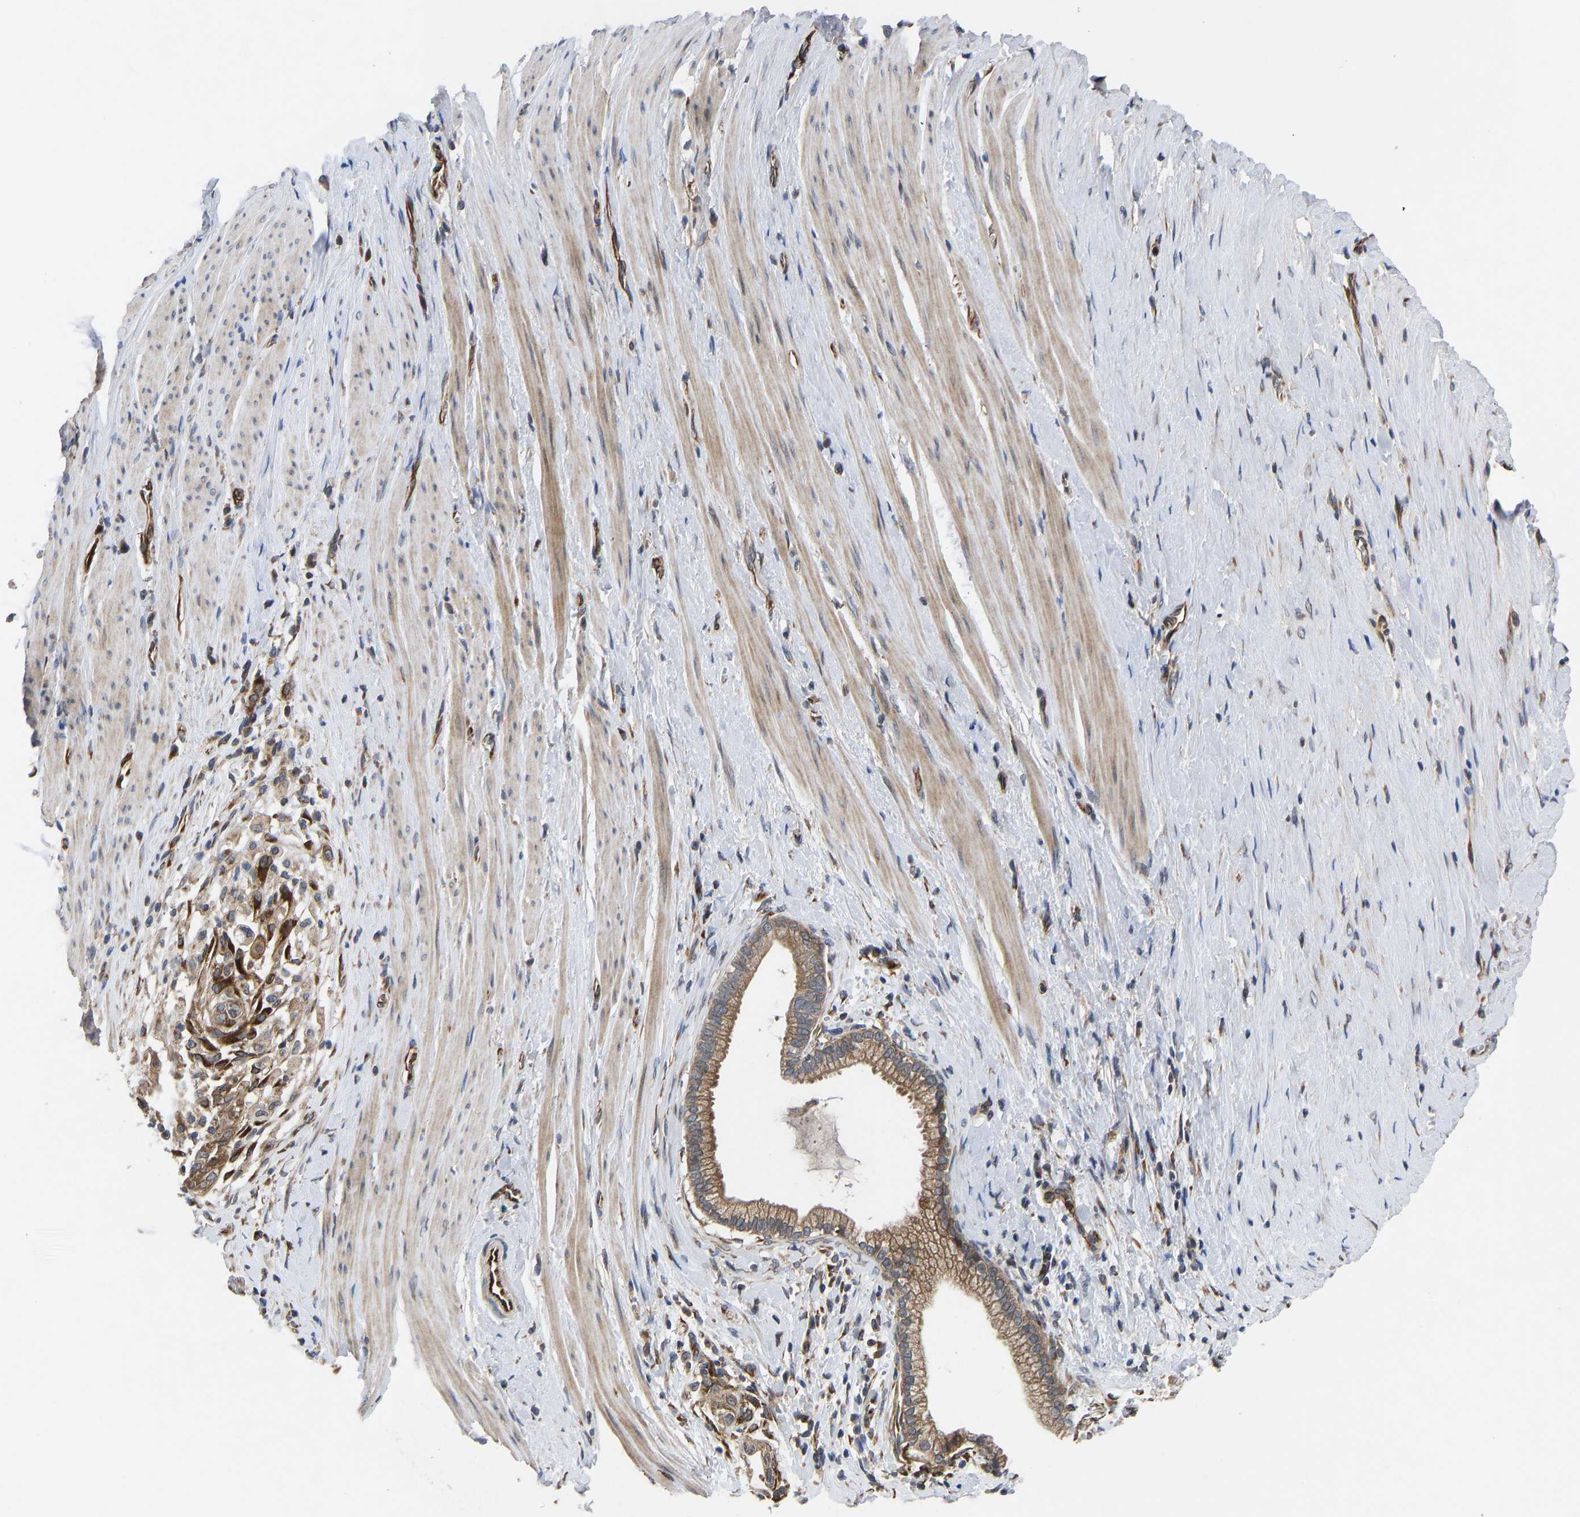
{"staining": {"intensity": "moderate", "quantity": ">75%", "location": "cytoplasmic/membranous"}, "tissue": "pancreatic cancer", "cell_type": "Tumor cells", "image_type": "cancer", "snomed": [{"axis": "morphology", "description": "Adenocarcinoma, NOS"}, {"axis": "topography", "description": "Pancreas"}], "caption": "Immunohistochemistry (DAB (3,3'-diaminobenzidine)) staining of pancreatic adenocarcinoma shows moderate cytoplasmic/membranous protein expression in about >75% of tumor cells.", "gene": "FRRS1", "patient": {"sex": "male", "age": 69}}